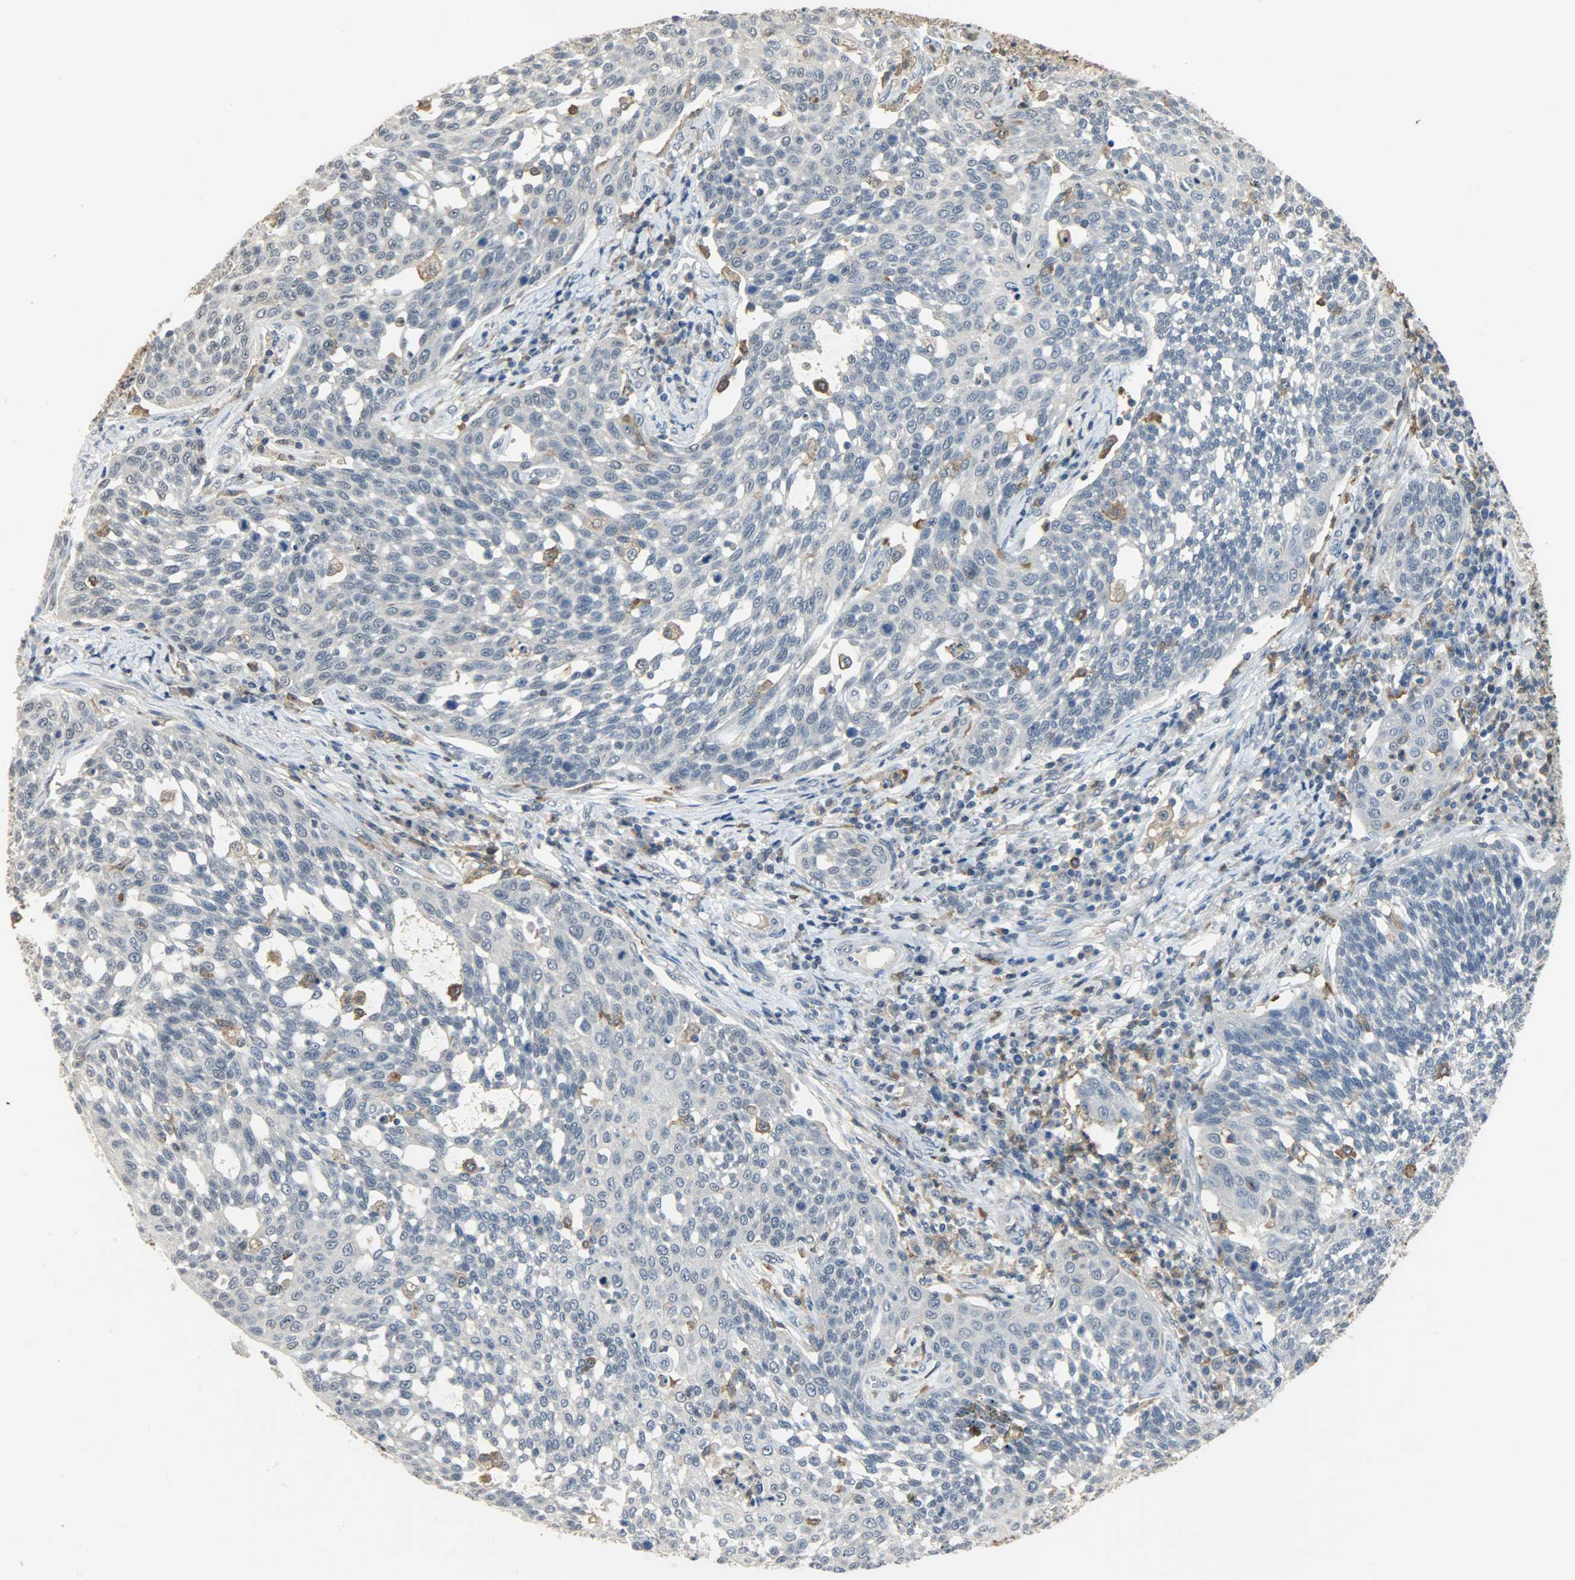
{"staining": {"intensity": "negative", "quantity": "none", "location": "none"}, "tissue": "cervical cancer", "cell_type": "Tumor cells", "image_type": "cancer", "snomed": [{"axis": "morphology", "description": "Squamous cell carcinoma, NOS"}, {"axis": "topography", "description": "Cervix"}], "caption": "A high-resolution image shows immunohistochemistry staining of cervical cancer, which displays no significant positivity in tumor cells.", "gene": "SKAP2", "patient": {"sex": "female", "age": 34}}